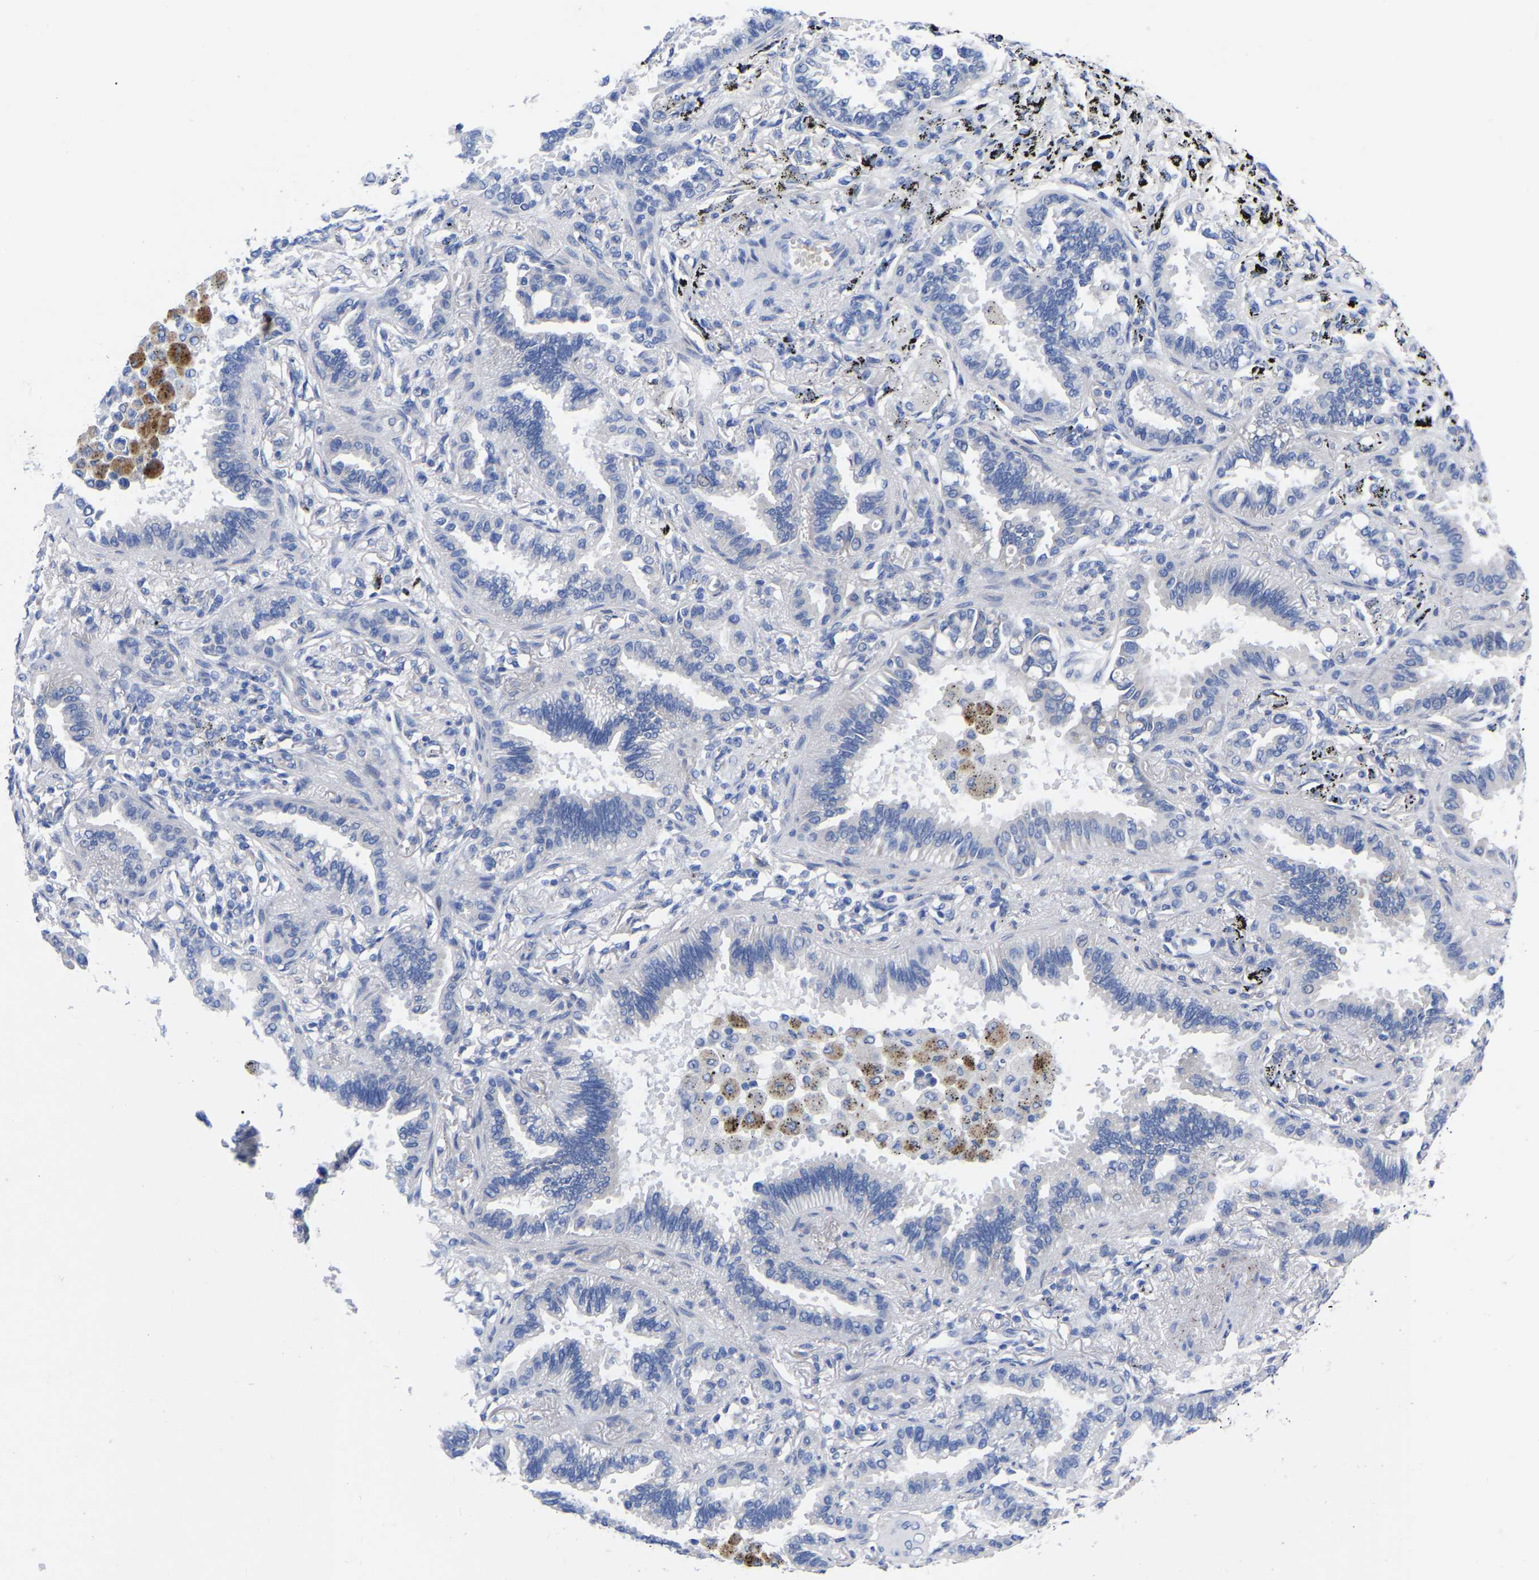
{"staining": {"intensity": "negative", "quantity": "none", "location": "none"}, "tissue": "lung cancer", "cell_type": "Tumor cells", "image_type": "cancer", "snomed": [{"axis": "morphology", "description": "Normal tissue, NOS"}, {"axis": "morphology", "description": "Adenocarcinoma, NOS"}, {"axis": "topography", "description": "Lung"}], "caption": "Immunohistochemistry image of lung cancer stained for a protein (brown), which demonstrates no expression in tumor cells.", "gene": "GDF3", "patient": {"sex": "male", "age": 59}}